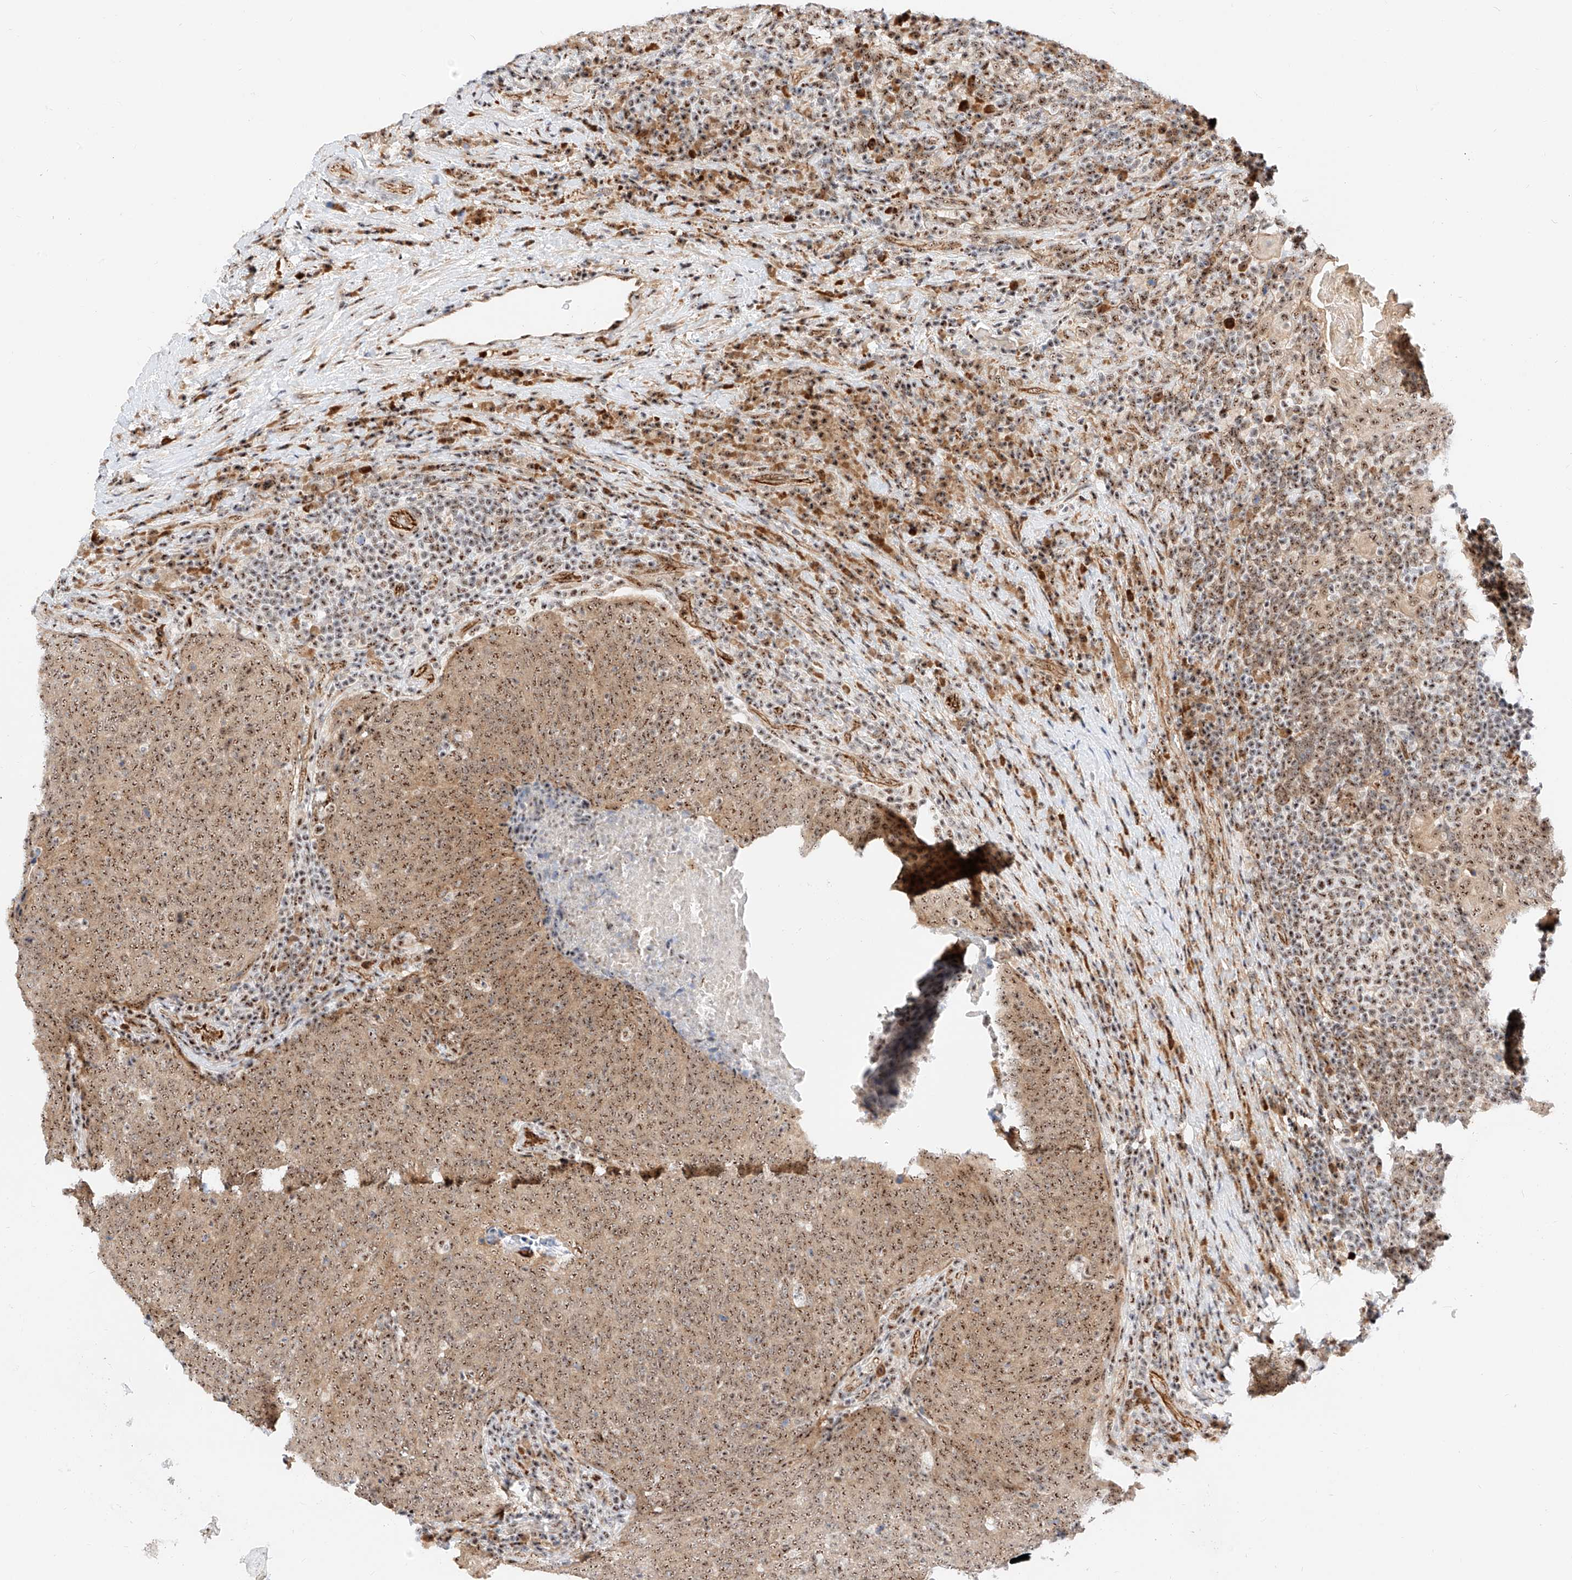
{"staining": {"intensity": "moderate", "quantity": ">75%", "location": "cytoplasmic/membranous,nuclear"}, "tissue": "head and neck cancer", "cell_type": "Tumor cells", "image_type": "cancer", "snomed": [{"axis": "morphology", "description": "Squamous cell carcinoma, NOS"}, {"axis": "morphology", "description": "Squamous cell carcinoma, metastatic, NOS"}, {"axis": "topography", "description": "Lymph node"}, {"axis": "topography", "description": "Head-Neck"}], "caption": "Moderate cytoplasmic/membranous and nuclear protein positivity is present in about >75% of tumor cells in squamous cell carcinoma (head and neck).", "gene": "ATXN7L2", "patient": {"sex": "male", "age": 62}}